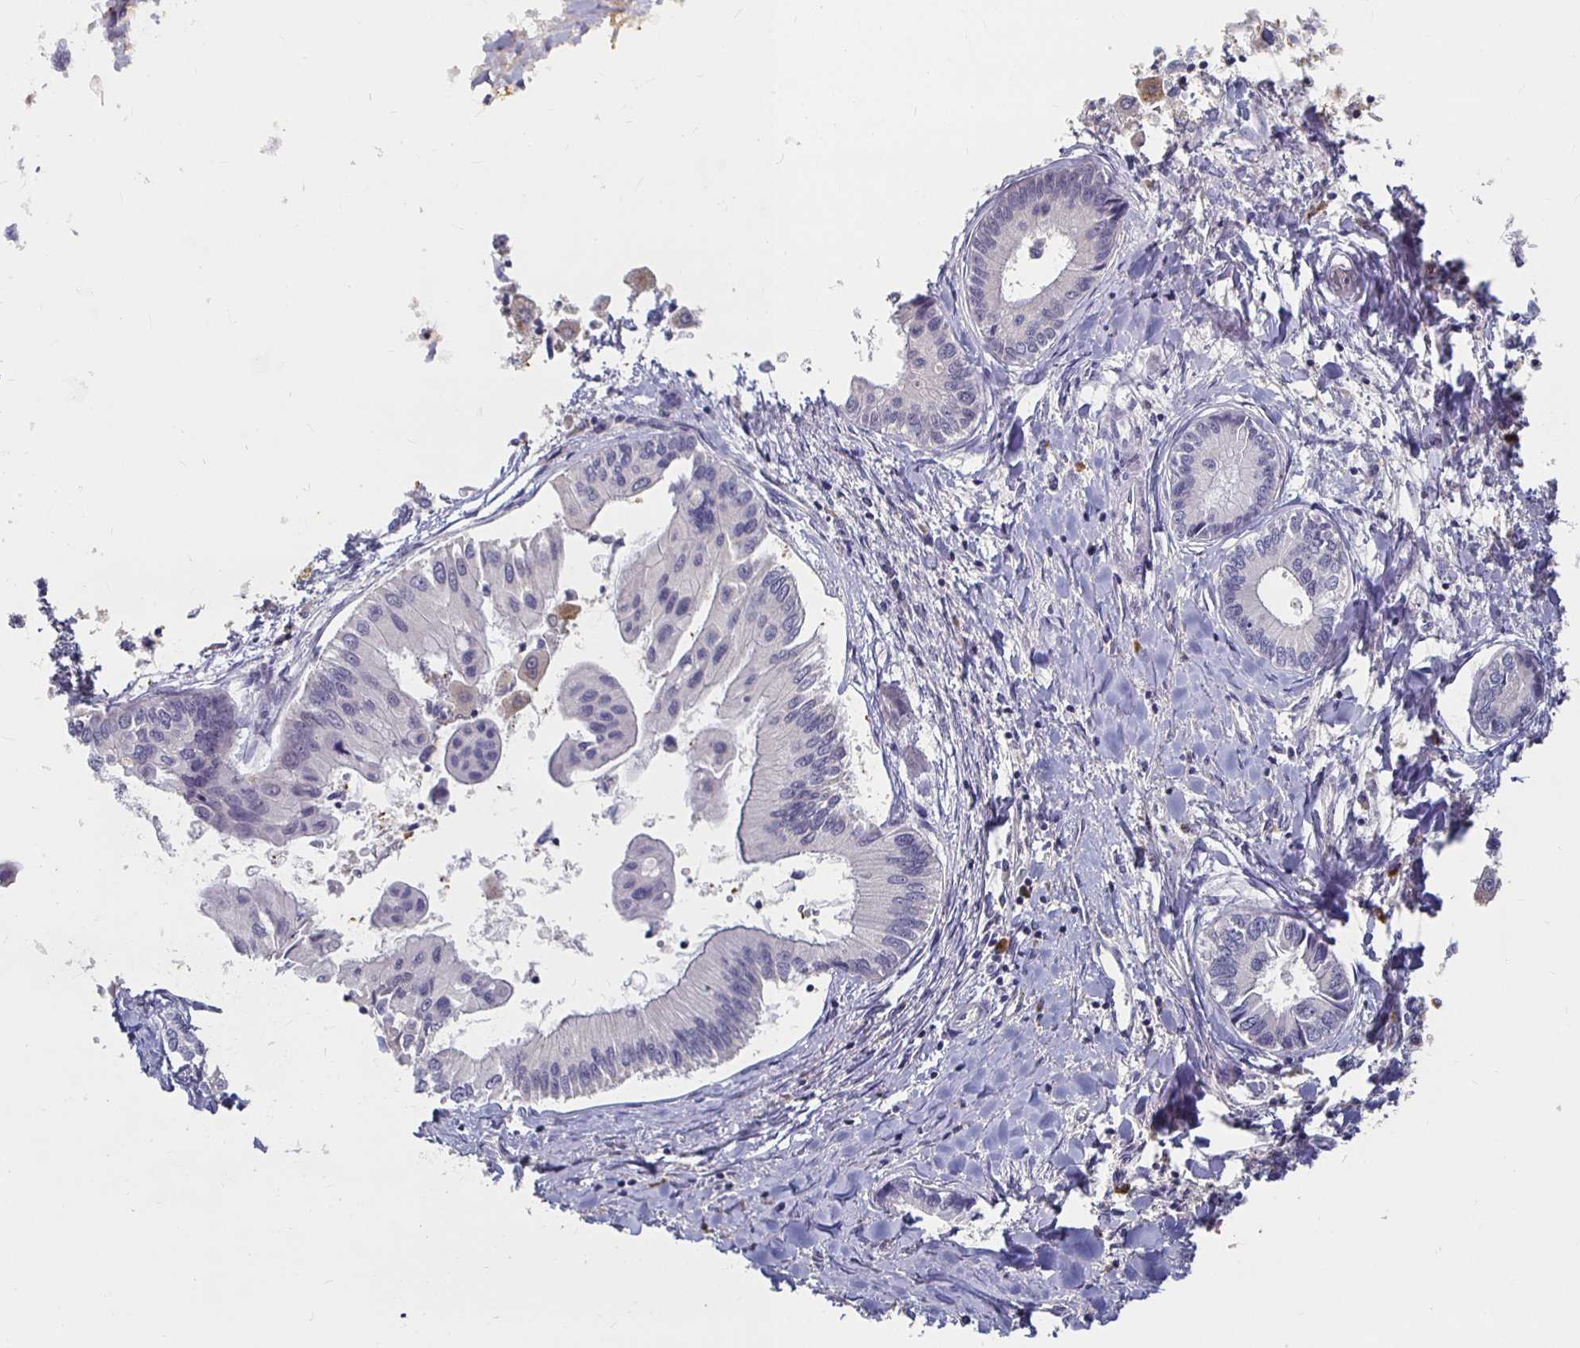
{"staining": {"intensity": "negative", "quantity": "none", "location": "none"}, "tissue": "liver cancer", "cell_type": "Tumor cells", "image_type": "cancer", "snomed": [{"axis": "morphology", "description": "Cholangiocarcinoma"}, {"axis": "topography", "description": "Liver"}], "caption": "Liver cancer (cholangiocarcinoma) stained for a protein using IHC shows no staining tumor cells.", "gene": "RNF144B", "patient": {"sex": "male", "age": 66}}